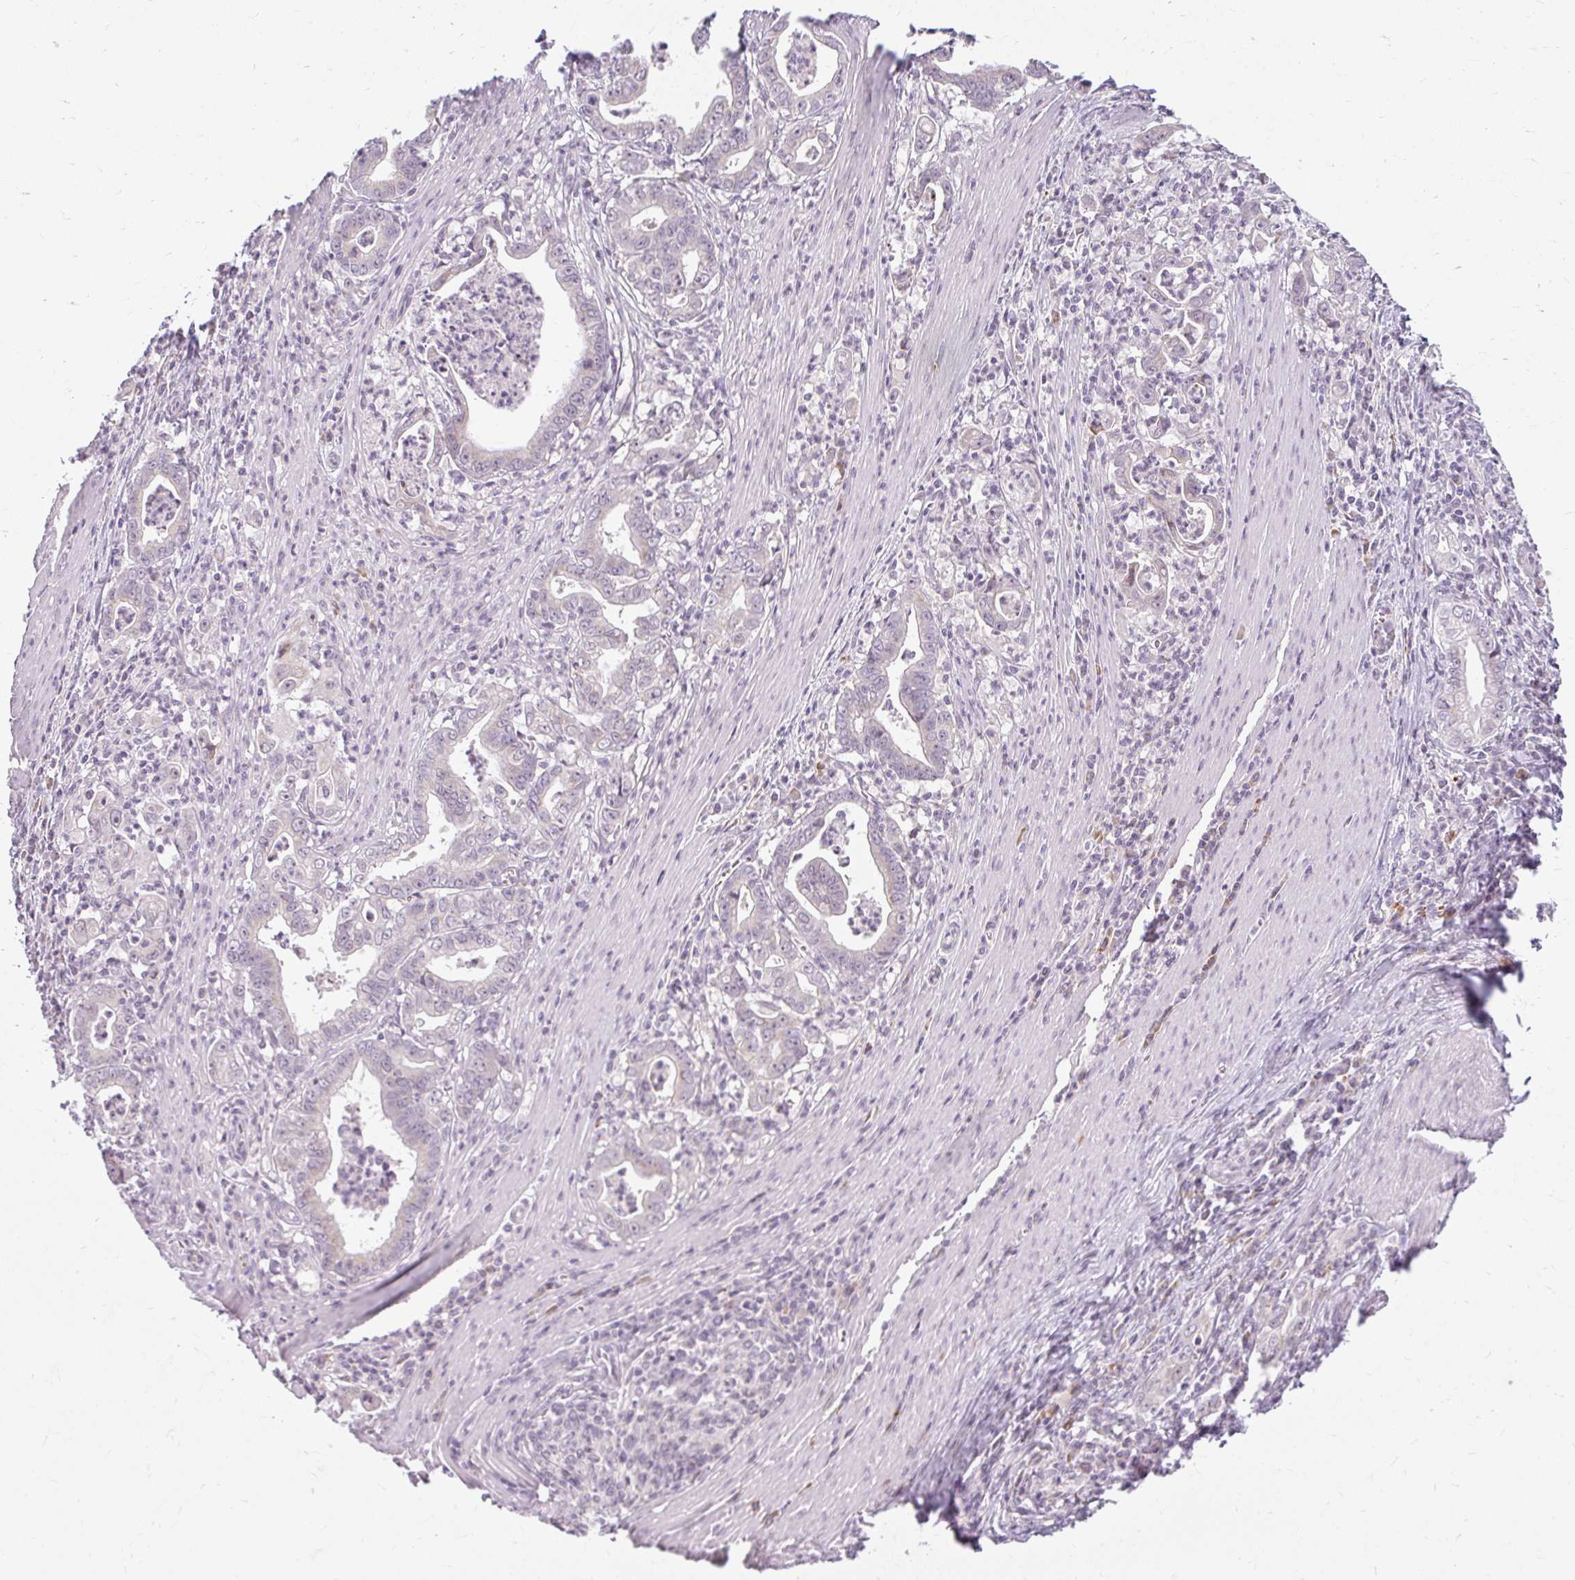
{"staining": {"intensity": "negative", "quantity": "none", "location": "none"}, "tissue": "stomach cancer", "cell_type": "Tumor cells", "image_type": "cancer", "snomed": [{"axis": "morphology", "description": "Adenocarcinoma, NOS"}, {"axis": "topography", "description": "Stomach, upper"}], "caption": "Immunohistochemistry (IHC) image of stomach cancer stained for a protein (brown), which reveals no positivity in tumor cells.", "gene": "ZFYVE26", "patient": {"sex": "female", "age": 79}}